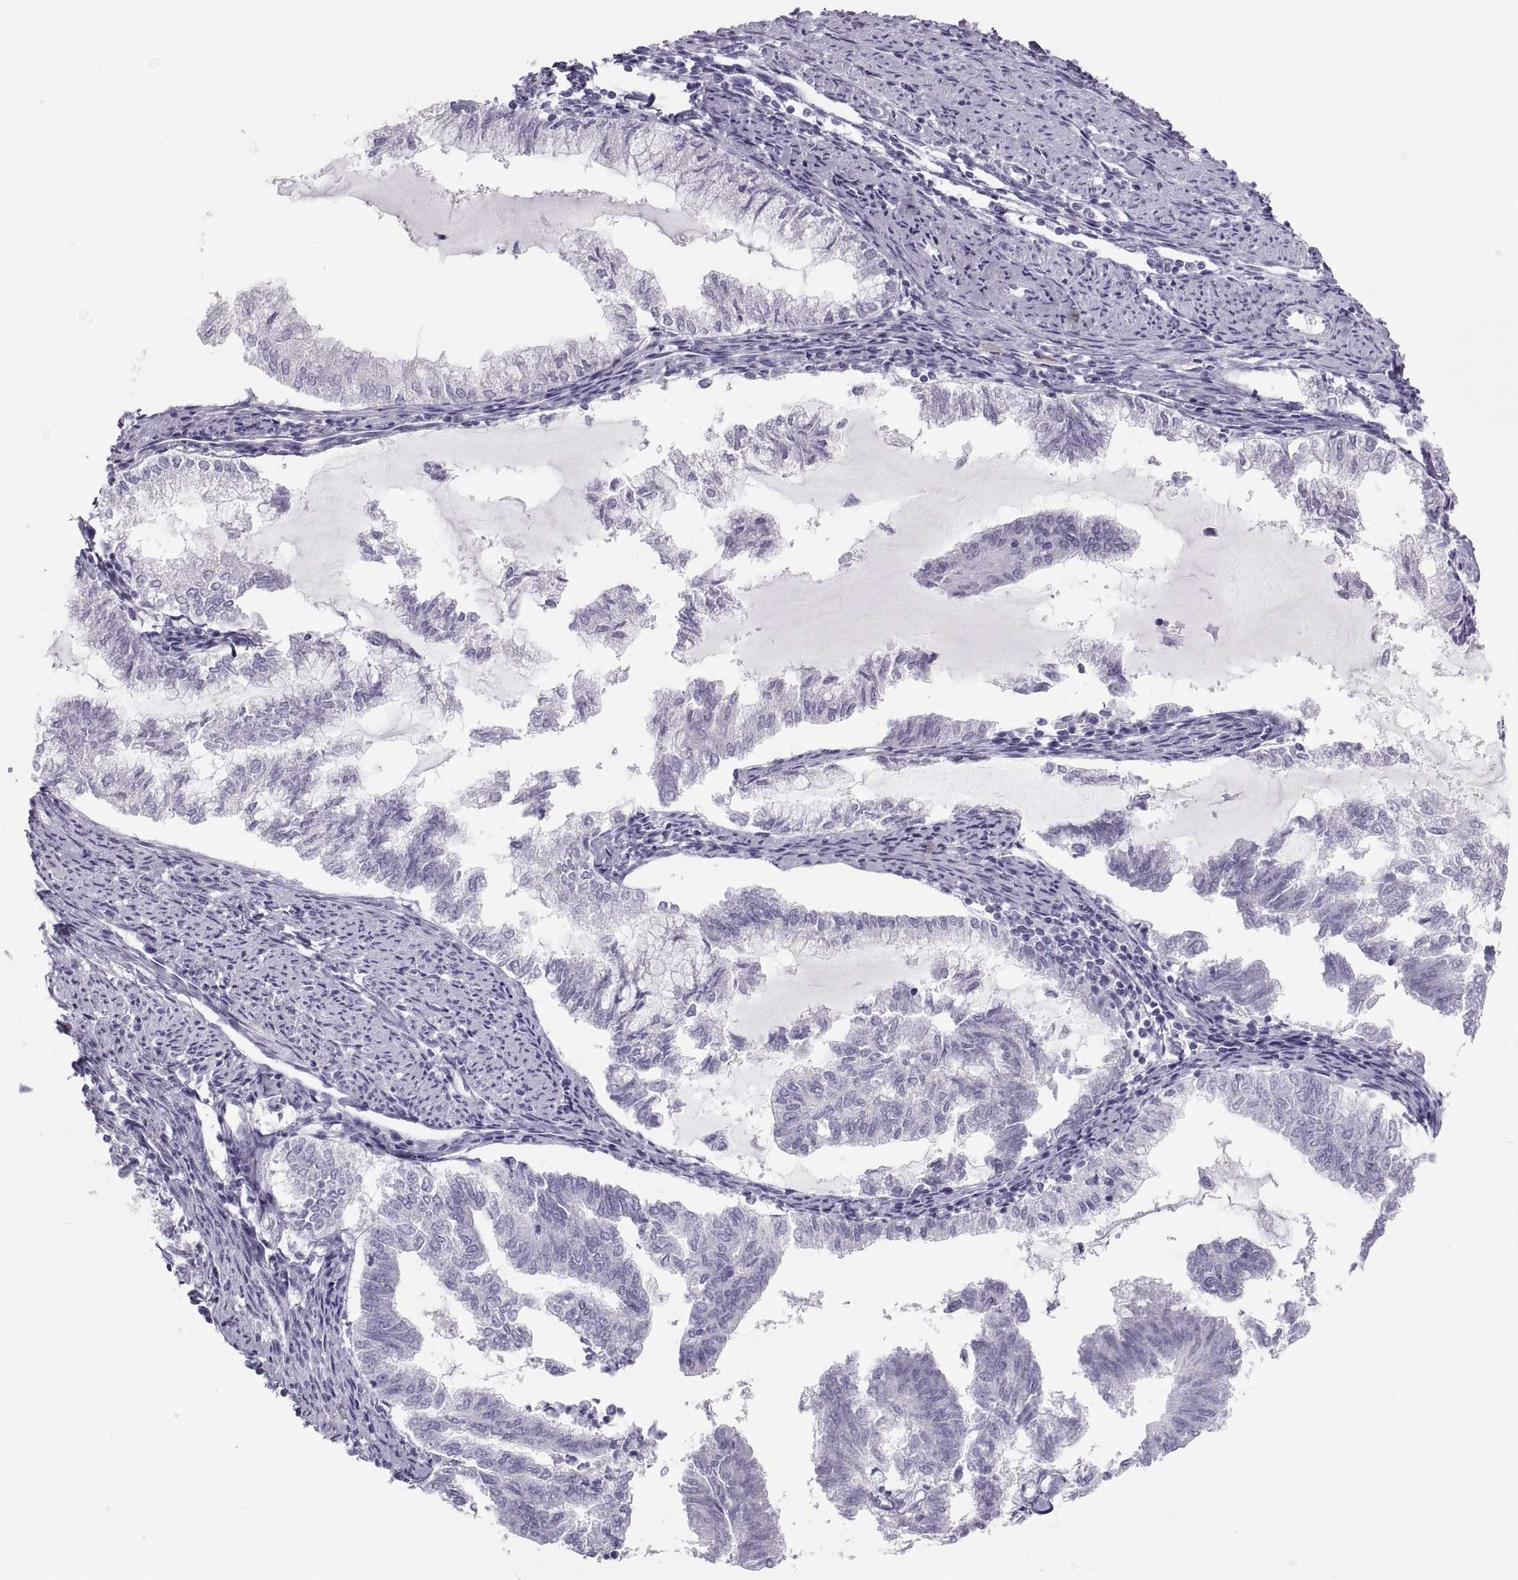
{"staining": {"intensity": "negative", "quantity": "none", "location": "none"}, "tissue": "endometrial cancer", "cell_type": "Tumor cells", "image_type": "cancer", "snomed": [{"axis": "morphology", "description": "Adenocarcinoma, NOS"}, {"axis": "topography", "description": "Endometrium"}], "caption": "Immunohistochemistry micrograph of neoplastic tissue: endometrial adenocarcinoma stained with DAB reveals no significant protein staining in tumor cells.", "gene": "SEMG1", "patient": {"sex": "female", "age": 79}}